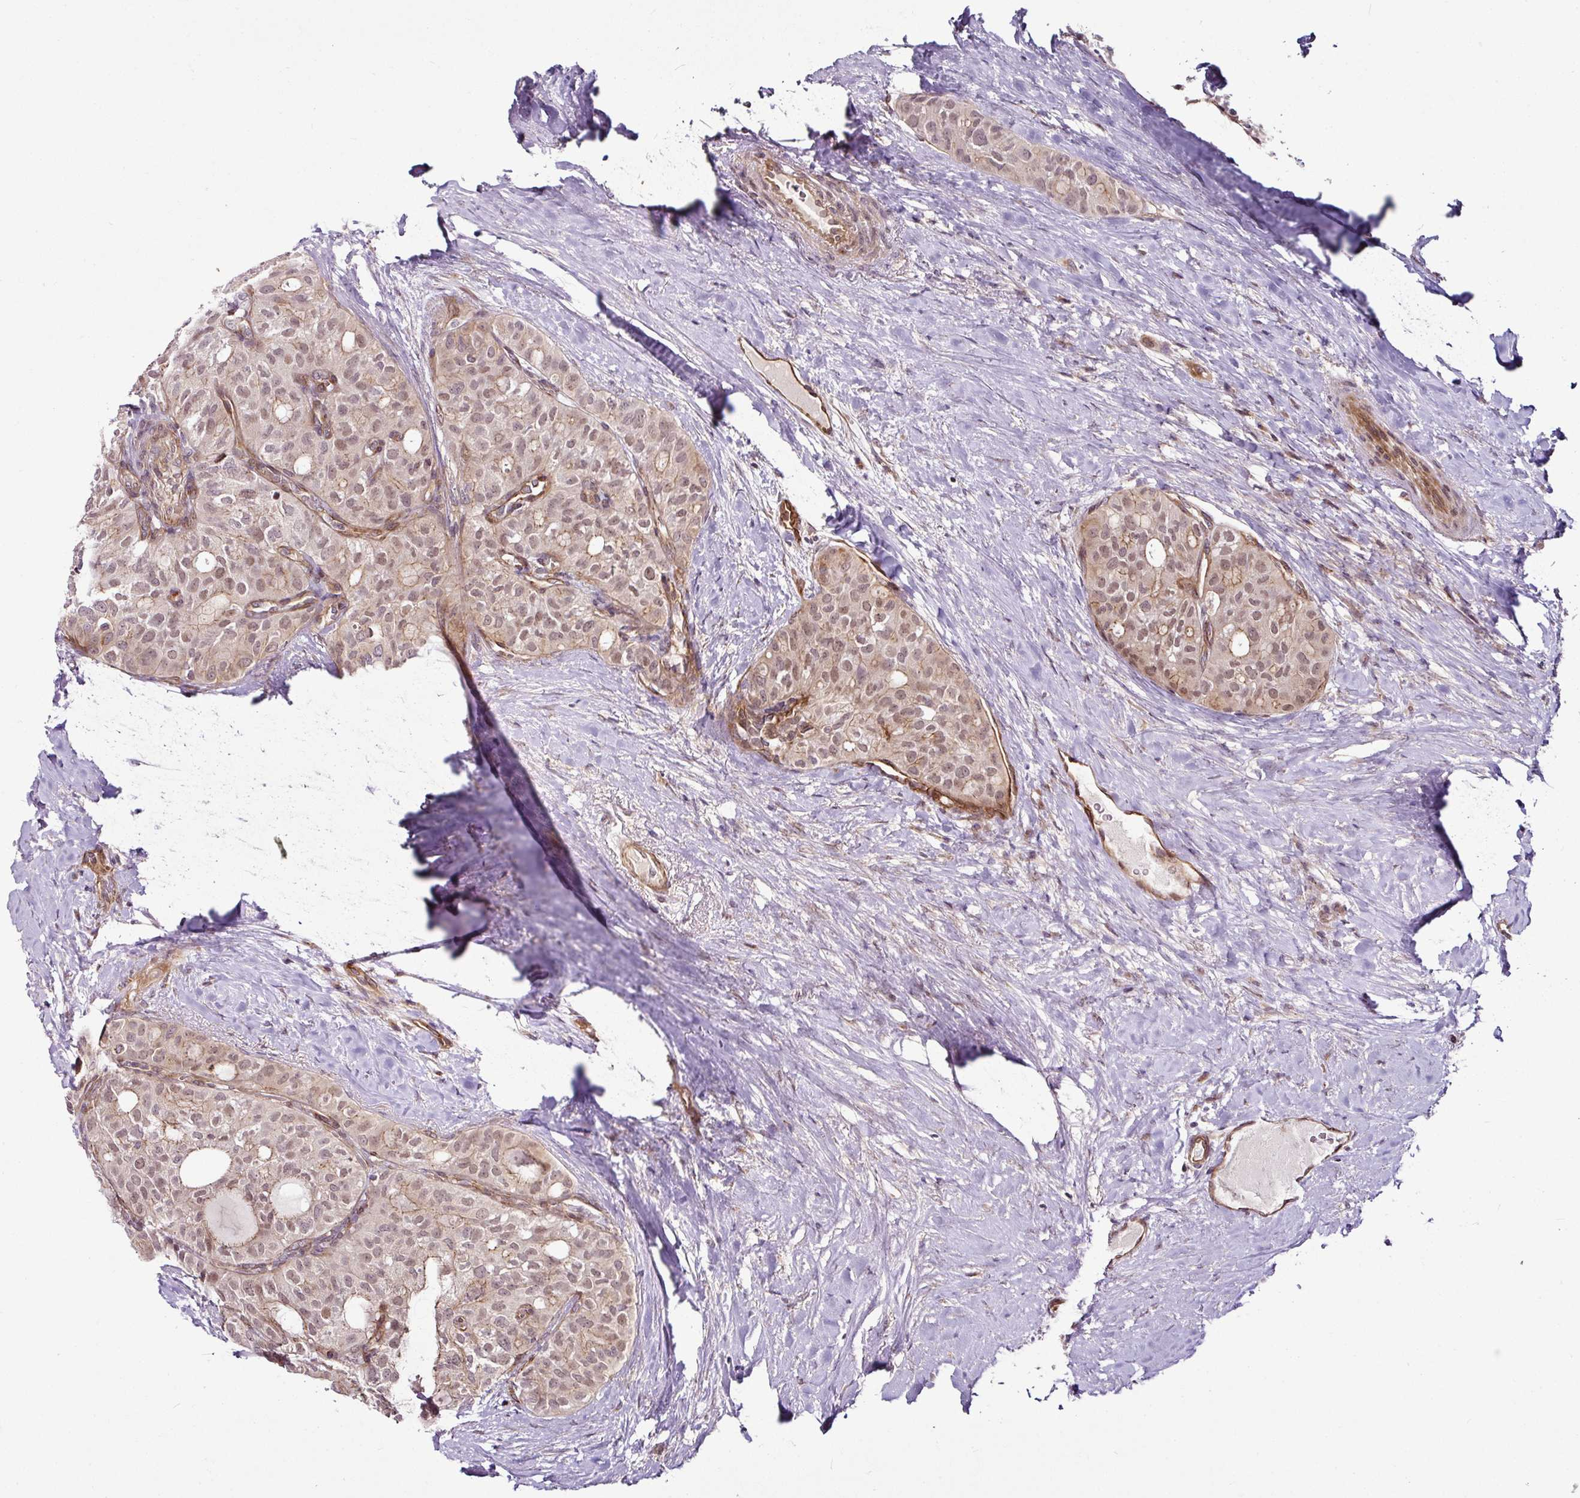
{"staining": {"intensity": "moderate", "quantity": ">75%", "location": "nuclear"}, "tissue": "thyroid cancer", "cell_type": "Tumor cells", "image_type": "cancer", "snomed": [{"axis": "morphology", "description": "Follicular adenoma carcinoma, NOS"}, {"axis": "topography", "description": "Thyroid gland"}], "caption": "This is an image of immunohistochemistry staining of thyroid cancer, which shows moderate positivity in the nuclear of tumor cells.", "gene": "DCAF13", "patient": {"sex": "male", "age": 75}}